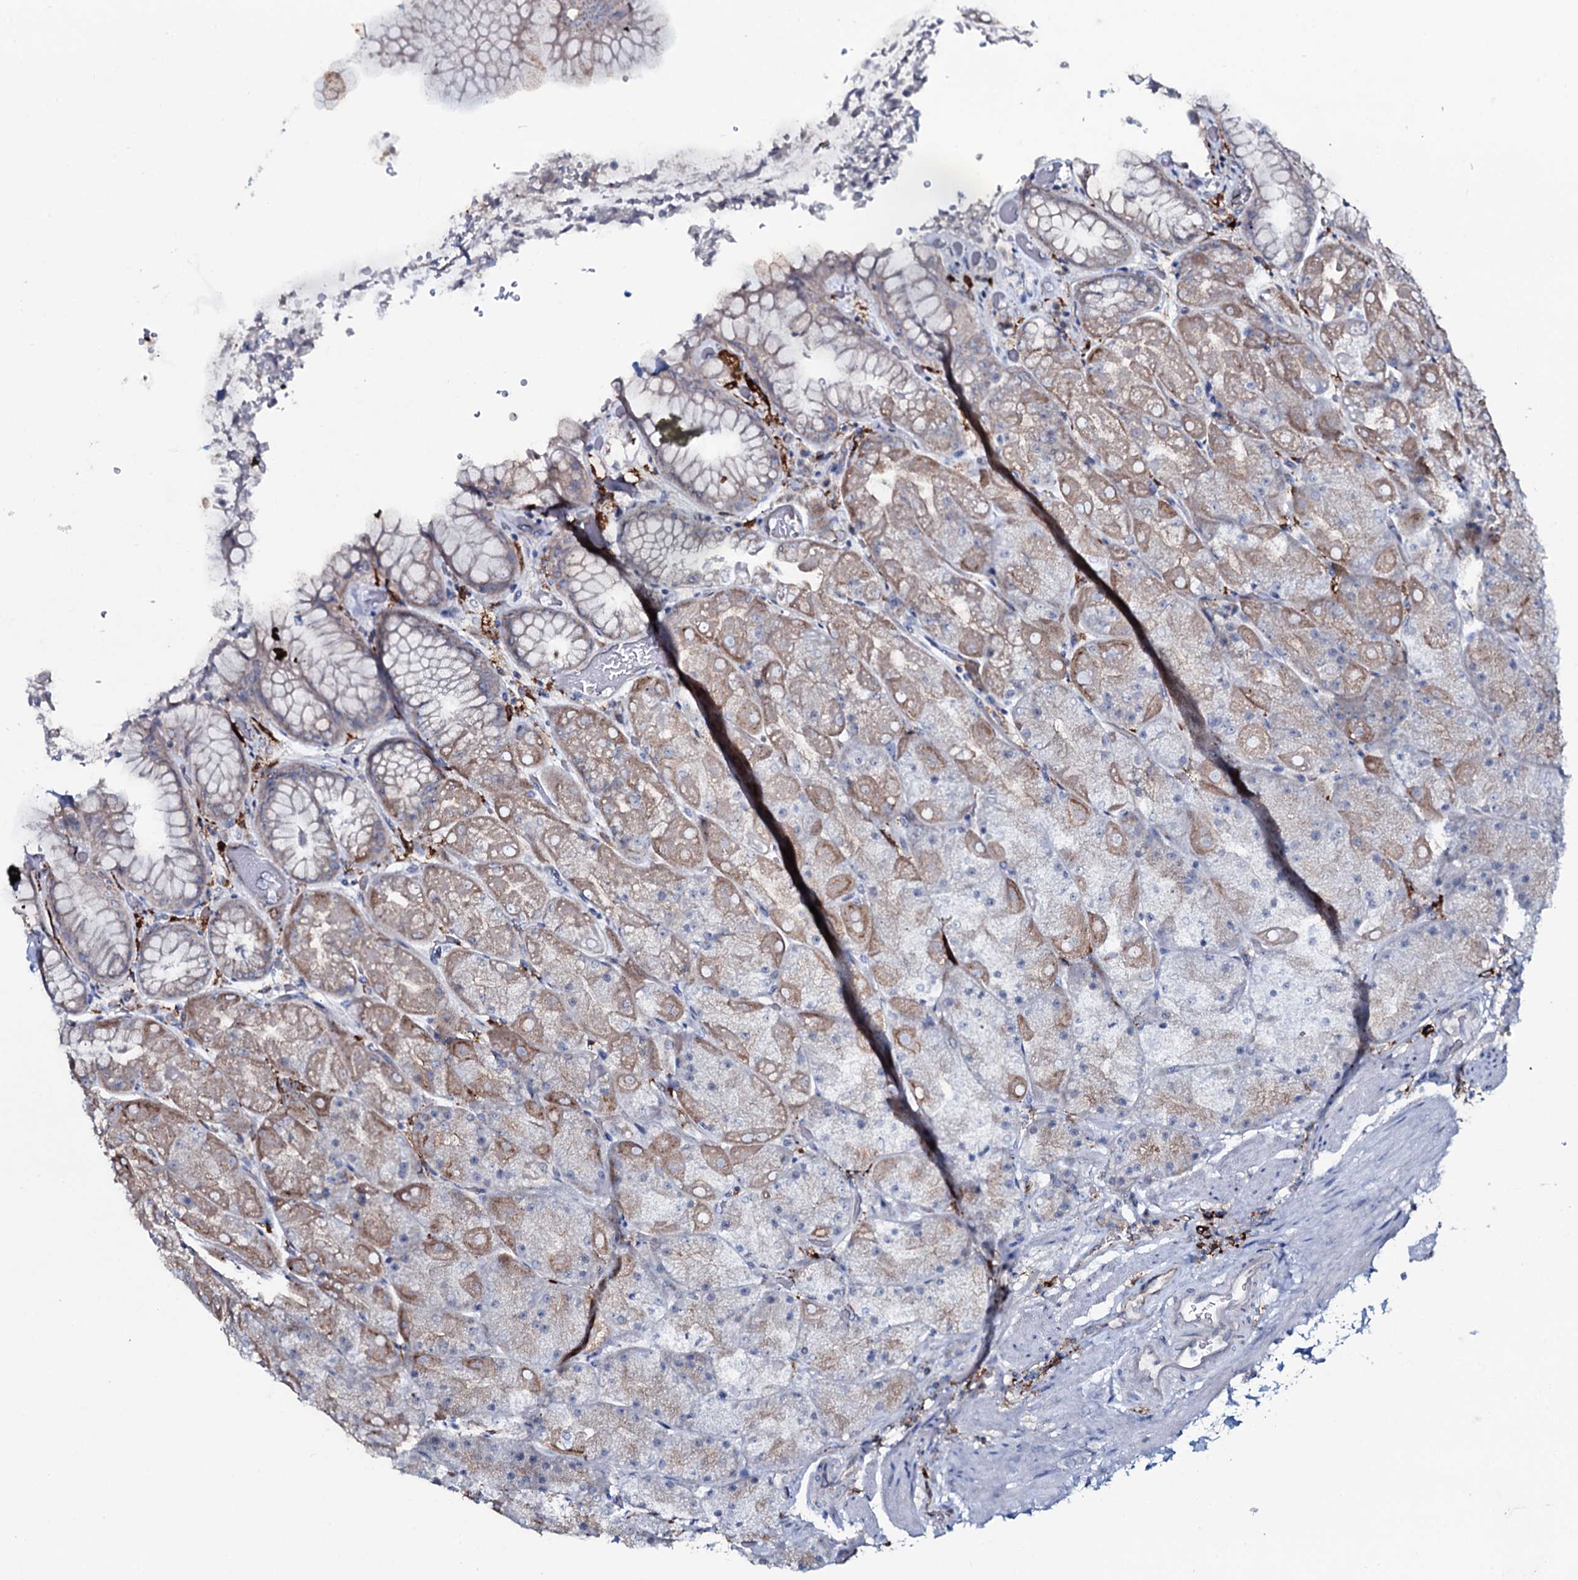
{"staining": {"intensity": "weak", "quantity": "25%-75%", "location": "cytoplasmic/membranous"}, "tissue": "stomach", "cell_type": "Glandular cells", "image_type": "normal", "snomed": [{"axis": "morphology", "description": "Normal tissue, NOS"}, {"axis": "topography", "description": "Stomach, upper"}, {"axis": "topography", "description": "Stomach, lower"}], "caption": "An image showing weak cytoplasmic/membranous expression in about 25%-75% of glandular cells in normal stomach, as visualized by brown immunohistochemical staining.", "gene": "OSBPL2", "patient": {"sex": "male", "age": 67}}